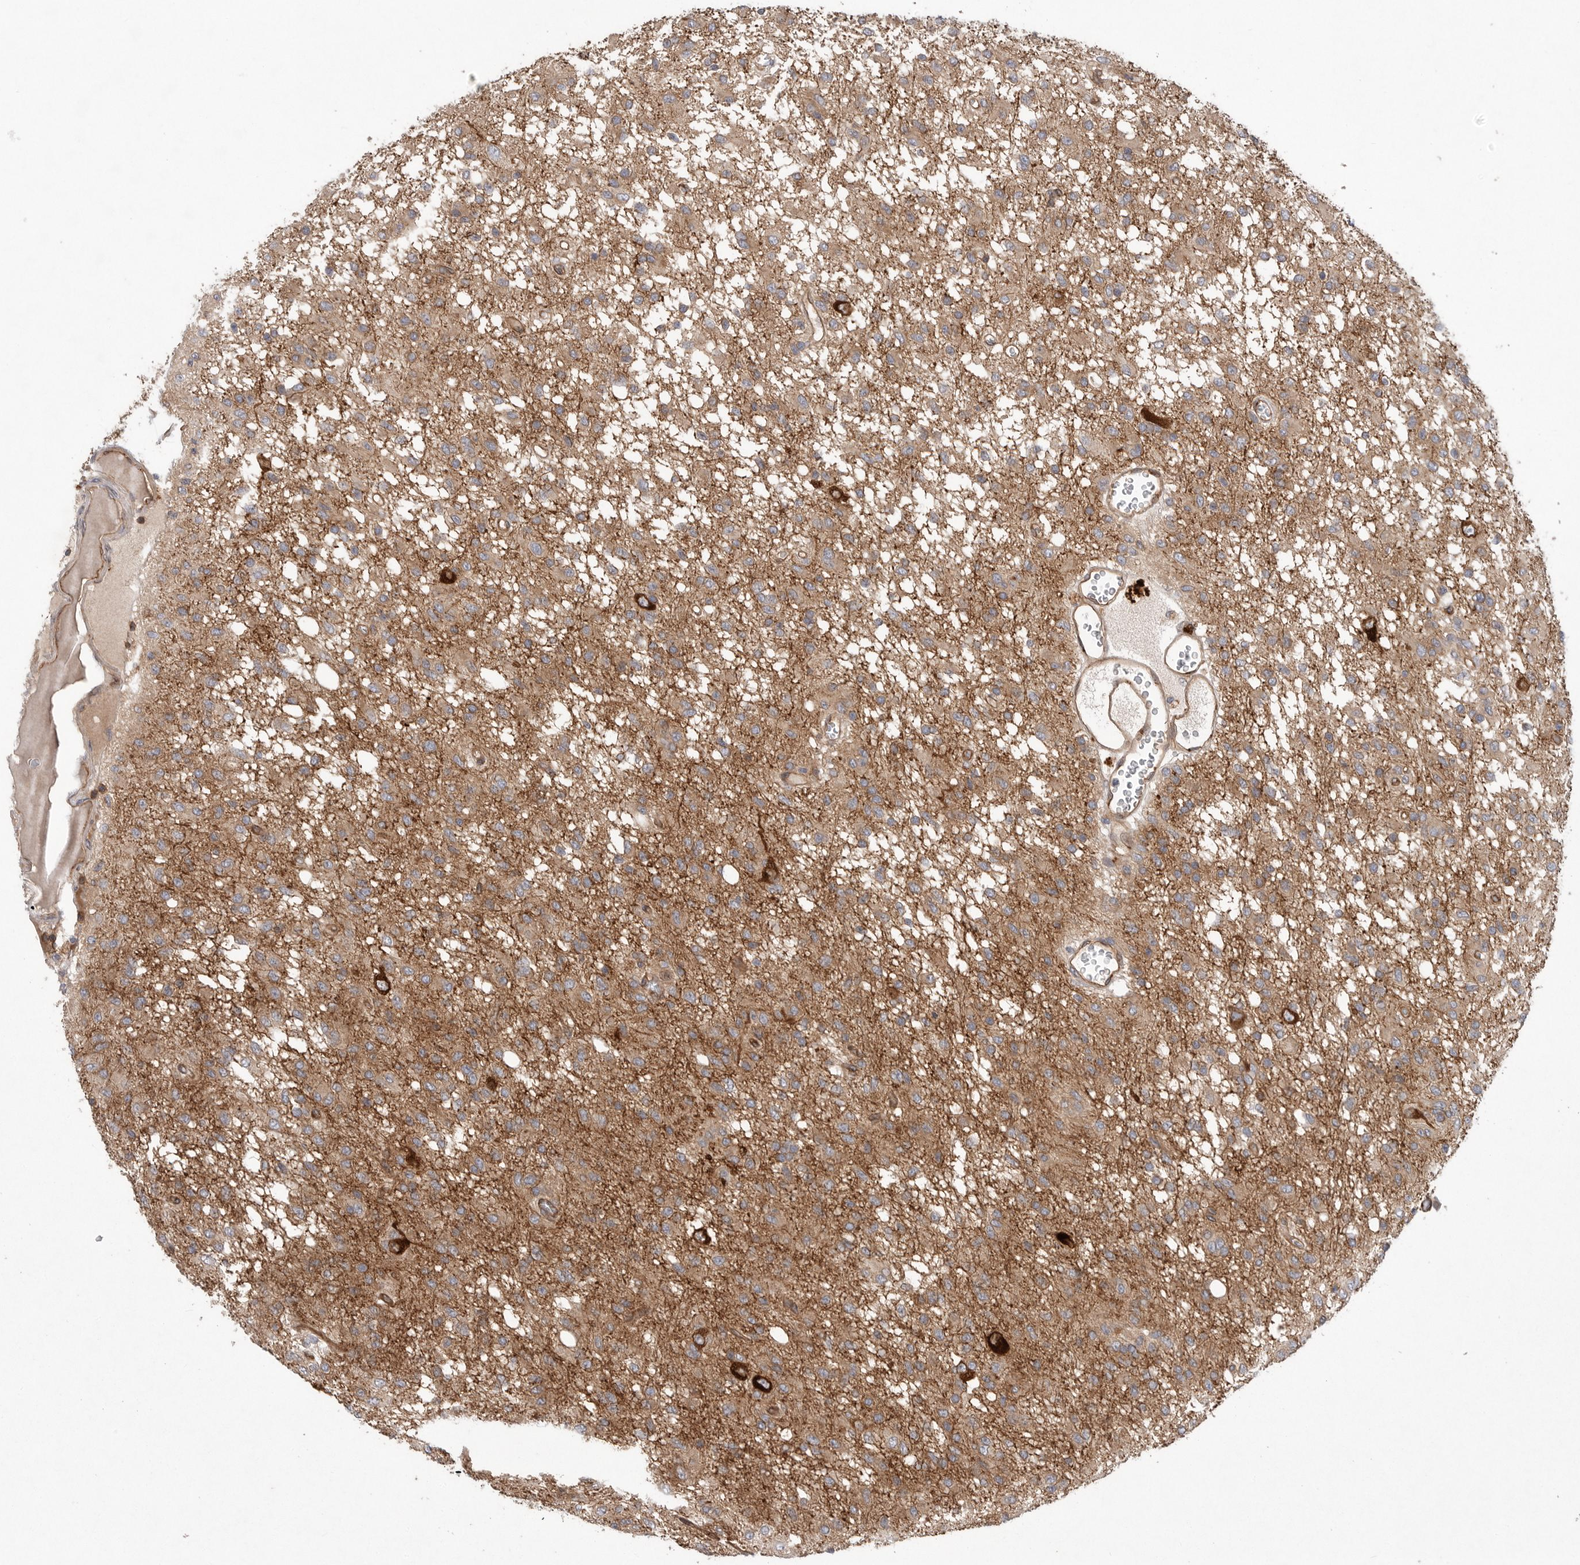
{"staining": {"intensity": "moderate", "quantity": ">75%", "location": "cytoplasmic/membranous"}, "tissue": "glioma", "cell_type": "Tumor cells", "image_type": "cancer", "snomed": [{"axis": "morphology", "description": "Glioma, malignant, High grade"}, {"axis": "topography", "description": "Brain"}], "caption": "Immunohistochemical staining of human malignant glioma (high-grade) demonstrates medium levels of moderate cytoplasmic/membranous protein expression in about >75% of tumor cells.", "gene": "PRKCH", "patient": {"sex": "female", "age": 59}}